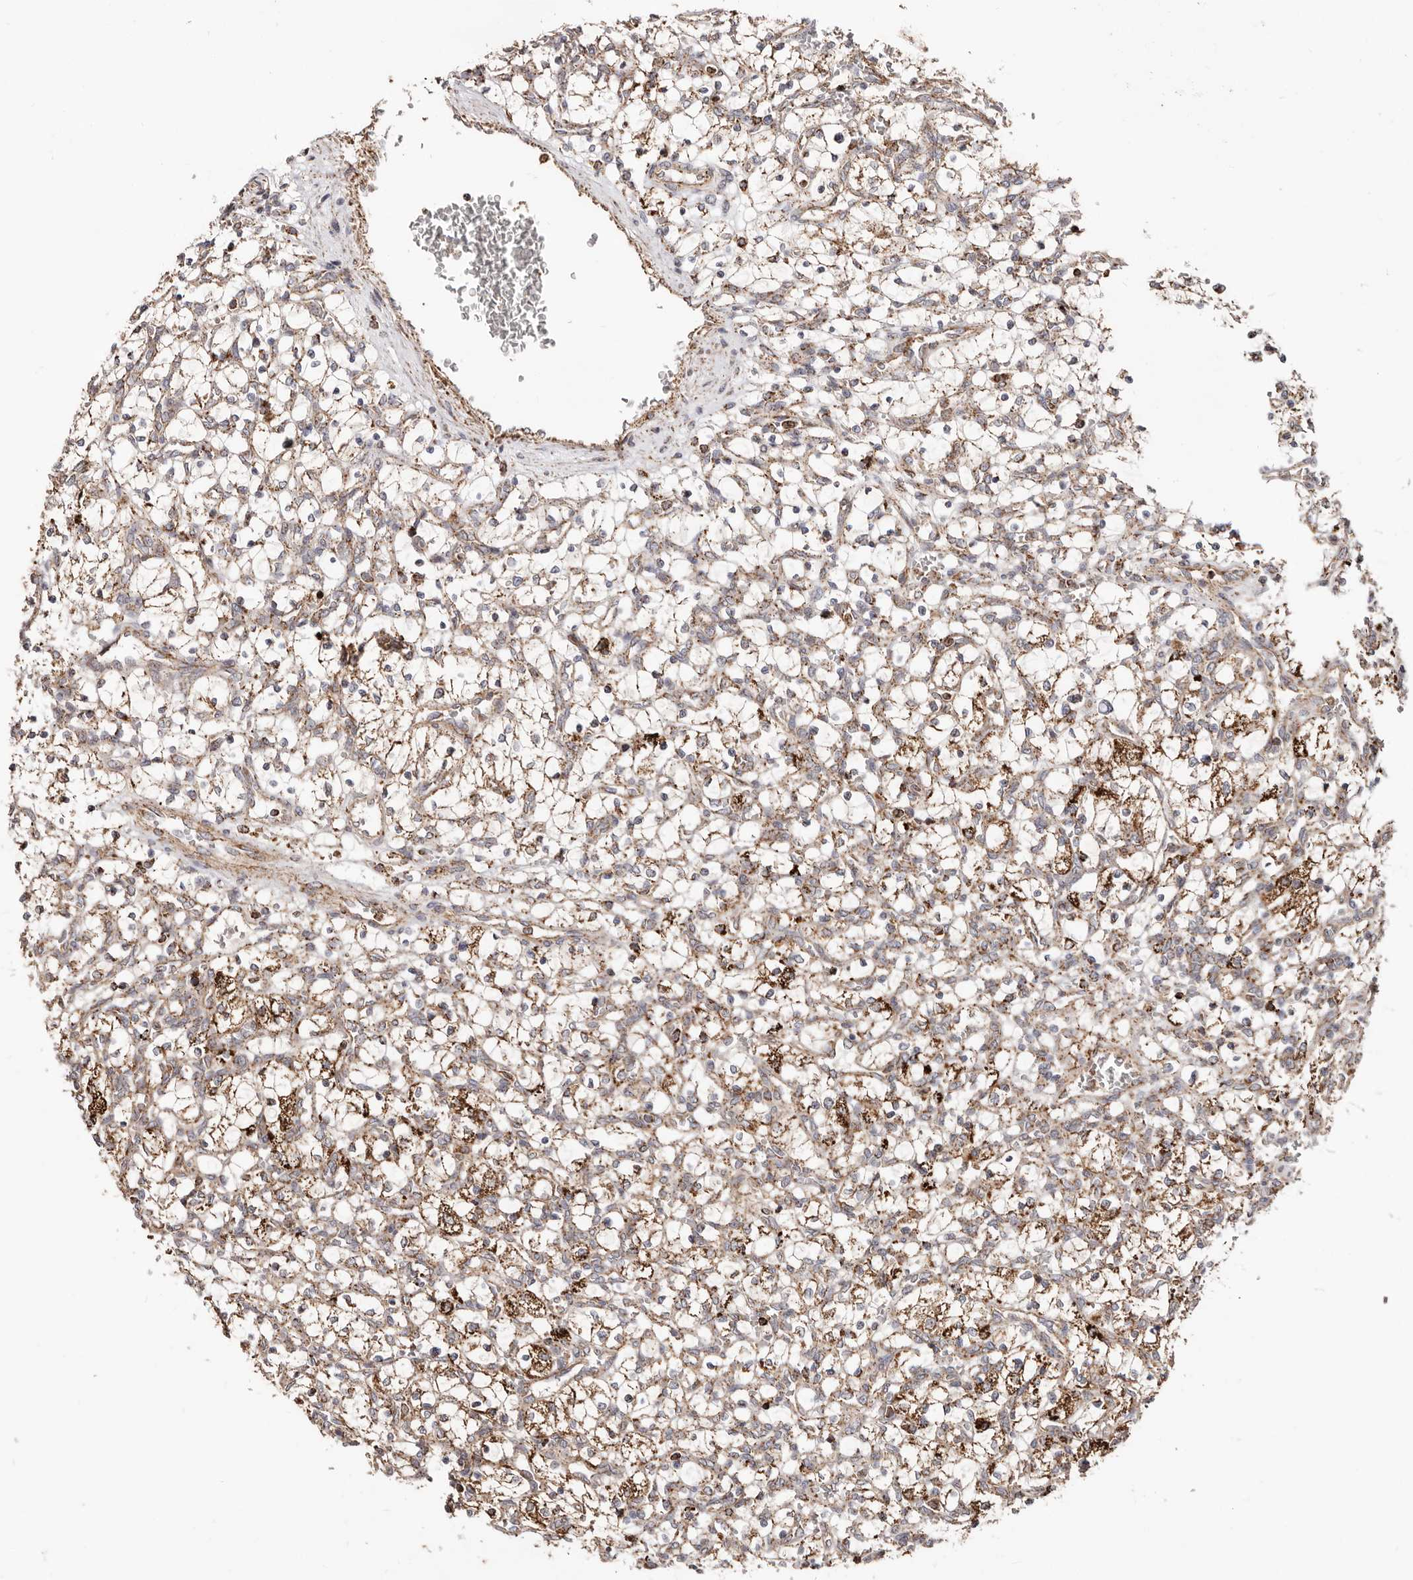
{"staining": {"intensity": "moderate", "quantity": "25%-75%", "location": "cytoplasmic/membranous"}, "tissue": "renal cancer", "cell_type": "Tumor cells", "image_type": "cancer", "snomed": [{"axis": "morphology", "description": "Adenocarcinoma, NOS"}, {"axis": "topography", "description": "Kidney"}], "caption": "A brown stain labels moderate cytoplasmic/membranous staining of a protein in adenocarcinoma (renal) tumor cells.", "gene": "PRKACB", "patient": {"sex": "female", "age": 69}}